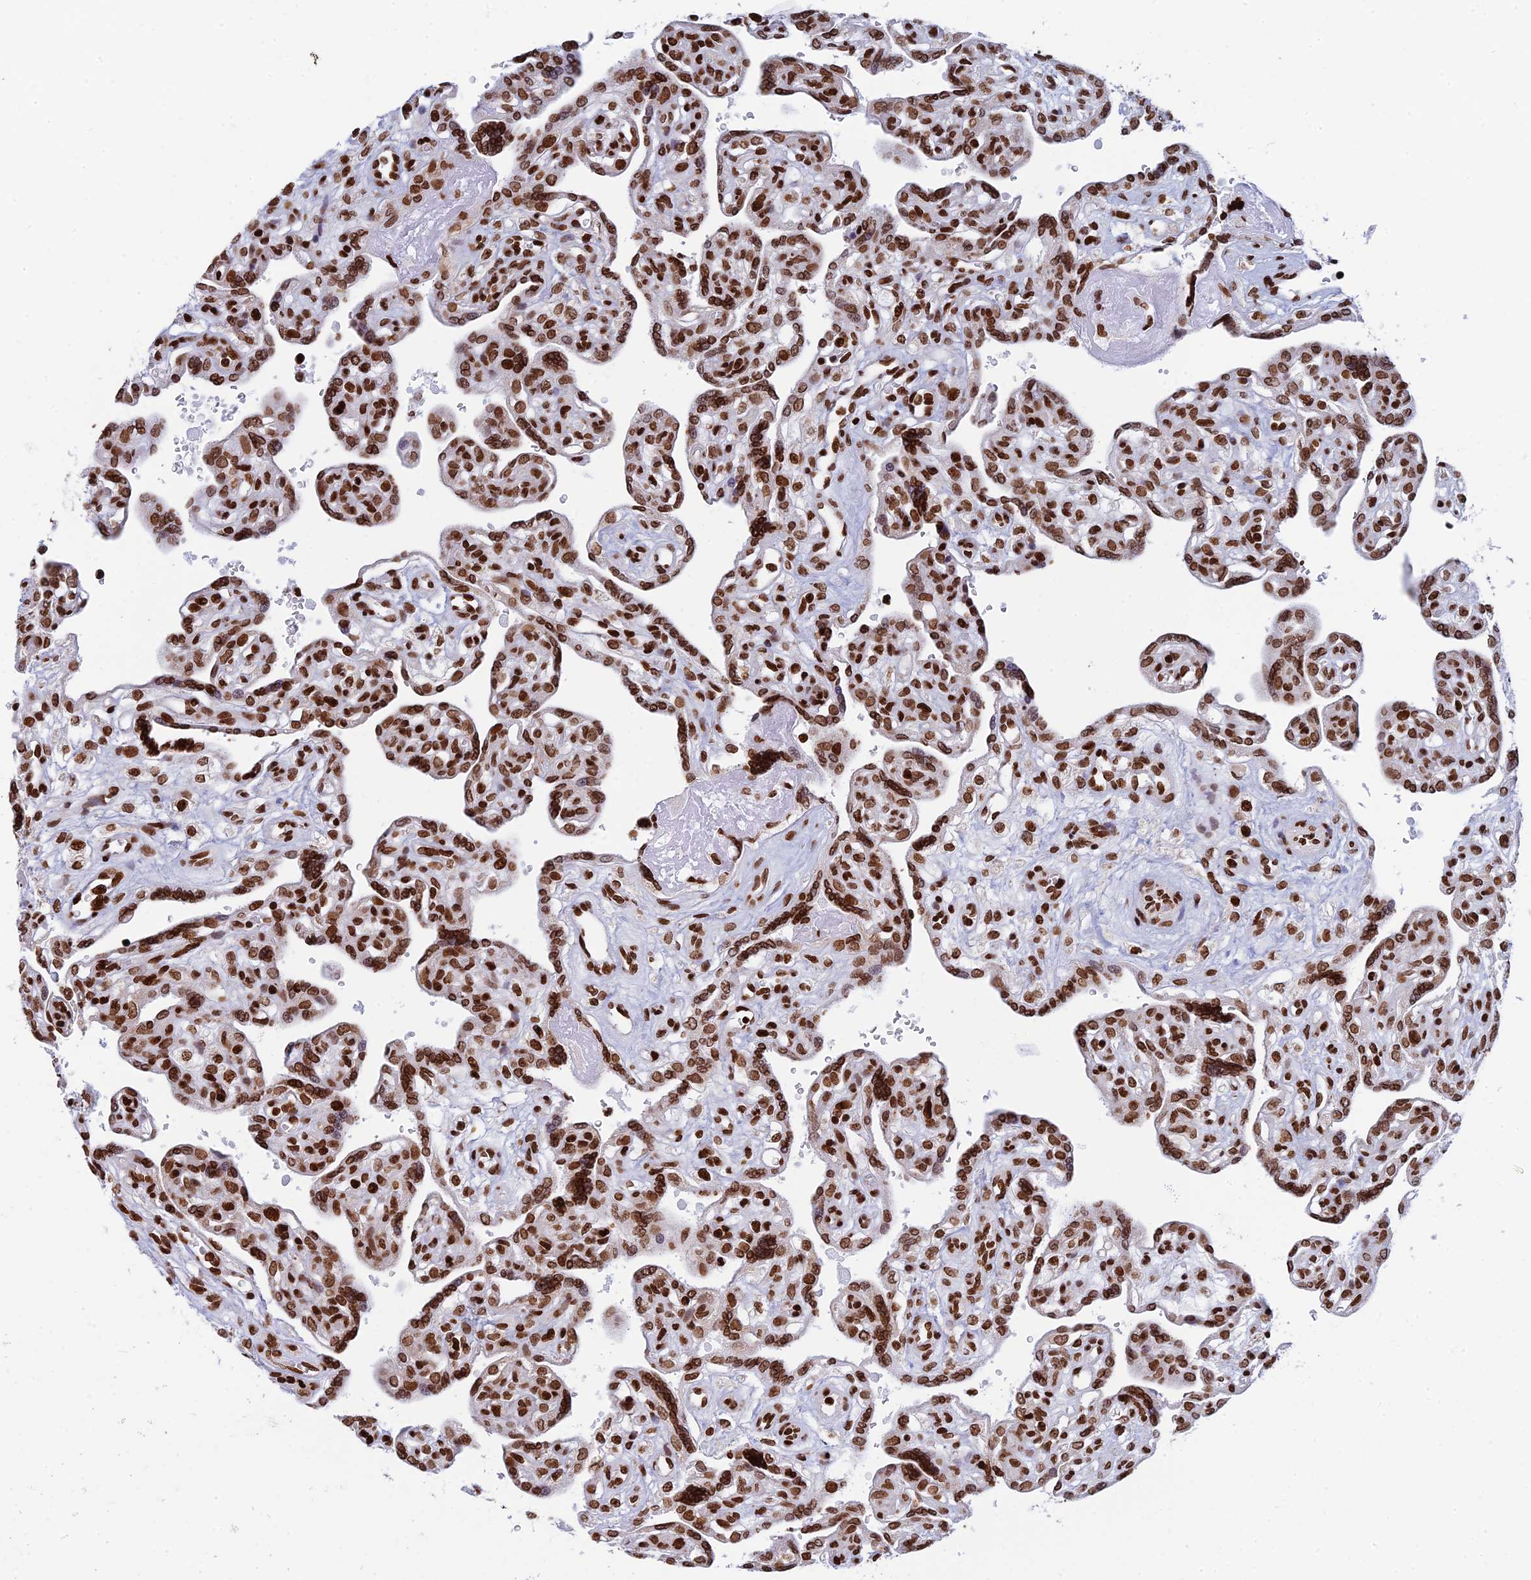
{"staining": {"intensity": "strong", "quantity": ">75%", "location": "nuclear"}, "tissue": "placenta", "cell_type": "Trophoblastic cells", "image_type": "normal", "snomed": [{"axis": "morphology", "description": "Normal tissue, NOS"}, {"axis": "topography", "description": "Placenta"}], "caption": "IHC (DAB) staining of normal placenta shows strong nuclear protein positivity in about >75% of trophoblastic cells.", "gene": "RPAP1", "patient": {"sex": "female", "age": 39}}